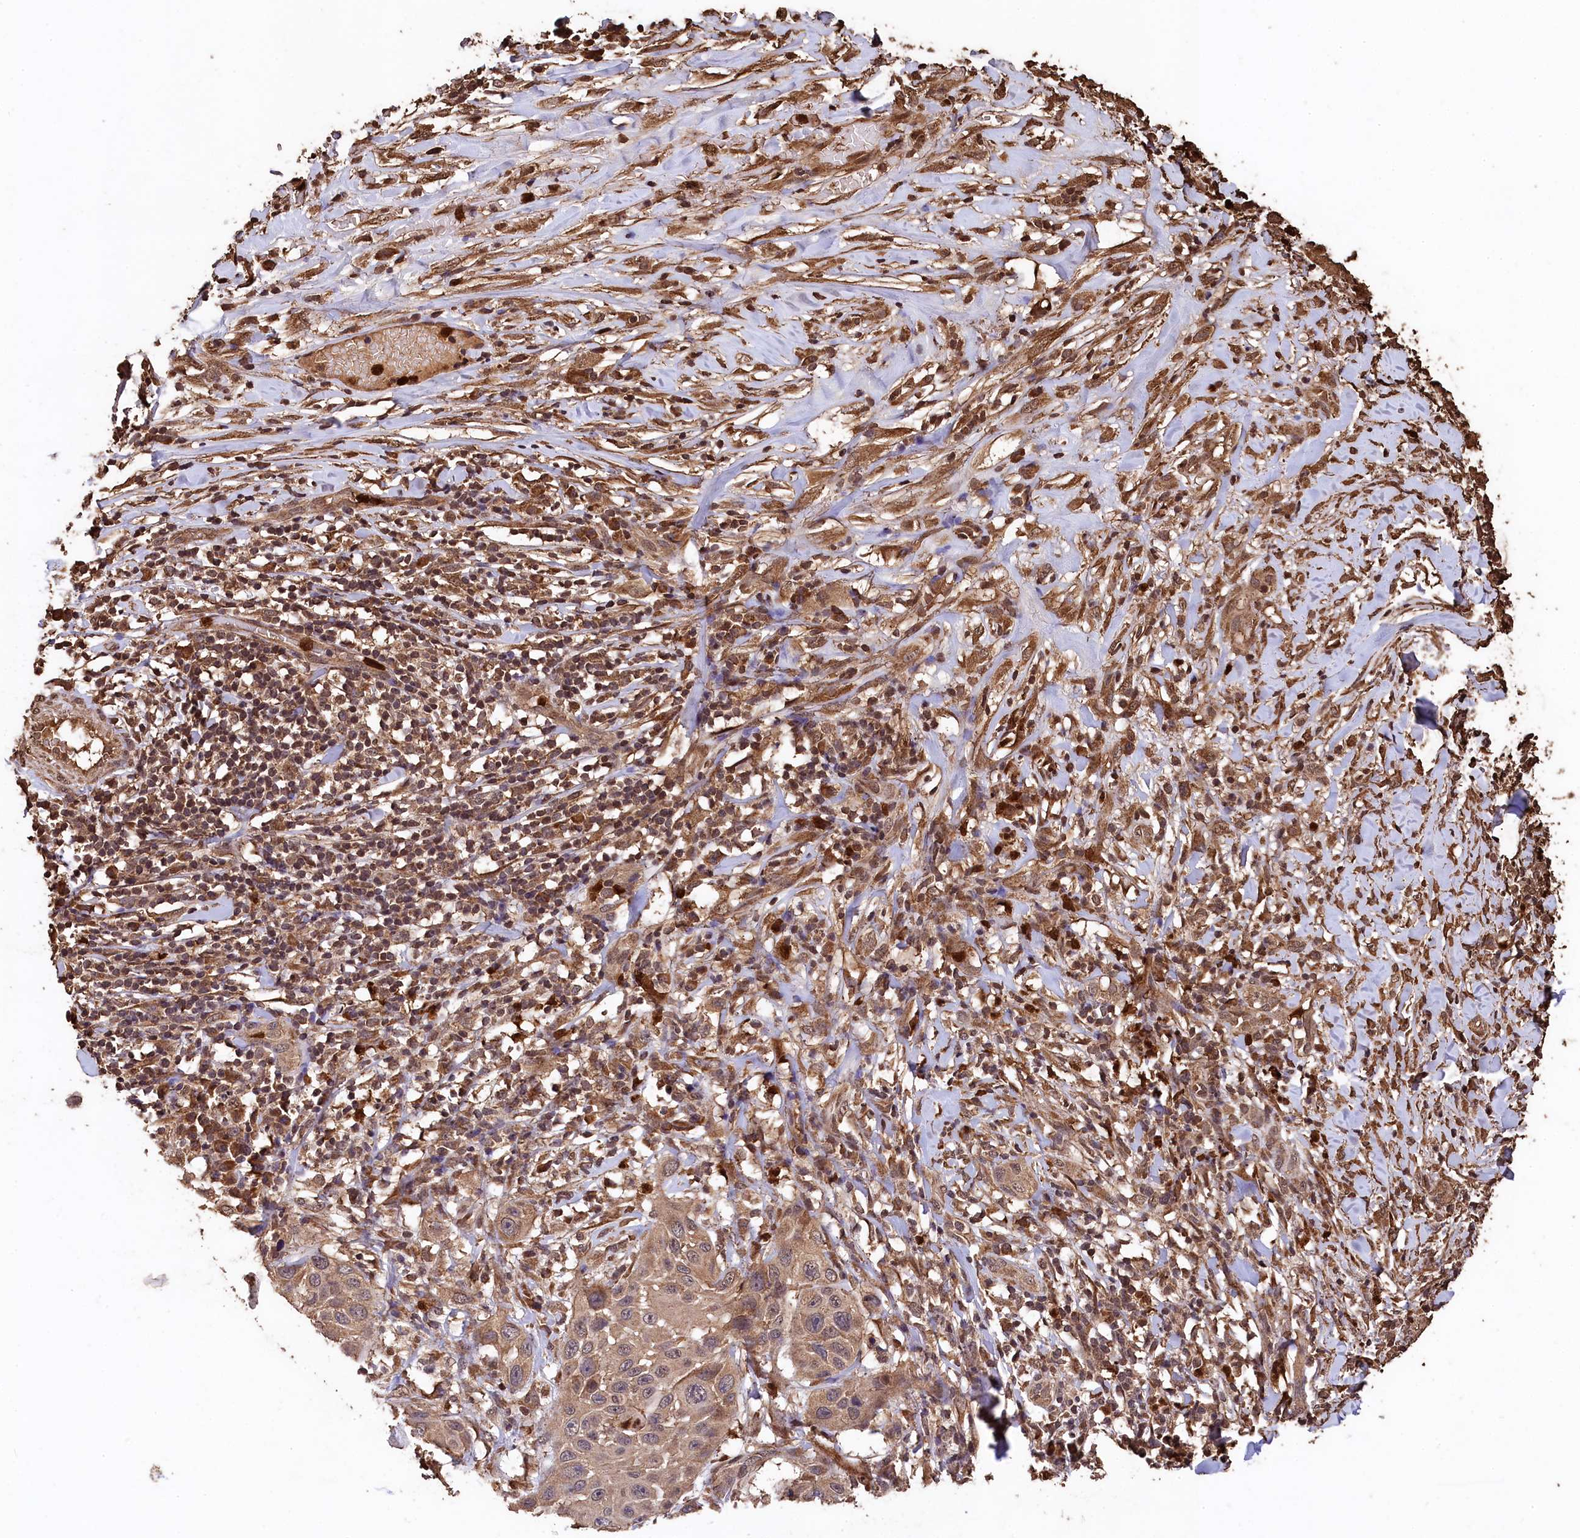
{"staining": {"intensity": "moderate", "quantity": ">75%", "location": "cytoplasmic/membranous,nuclear"}, "tissue": "skin cancer", "cell_type": "Tumor cells", "image_type": "cancer", "snomed": [{"axis": "morphology", "description": "Squamous cell carcinoma, NOS"}, {"axis": "topography", "description": "Skin"}], "caption": "There is medium levels of moderate cytoplasmic/membranous and nuclear staining in tumor cells of skin squamous cell carcinoma, as demonstrated by immunohistochemical staining (brown color).", "gene": "CEP57L1", "patient": {"sex": "female", "age": 44}}